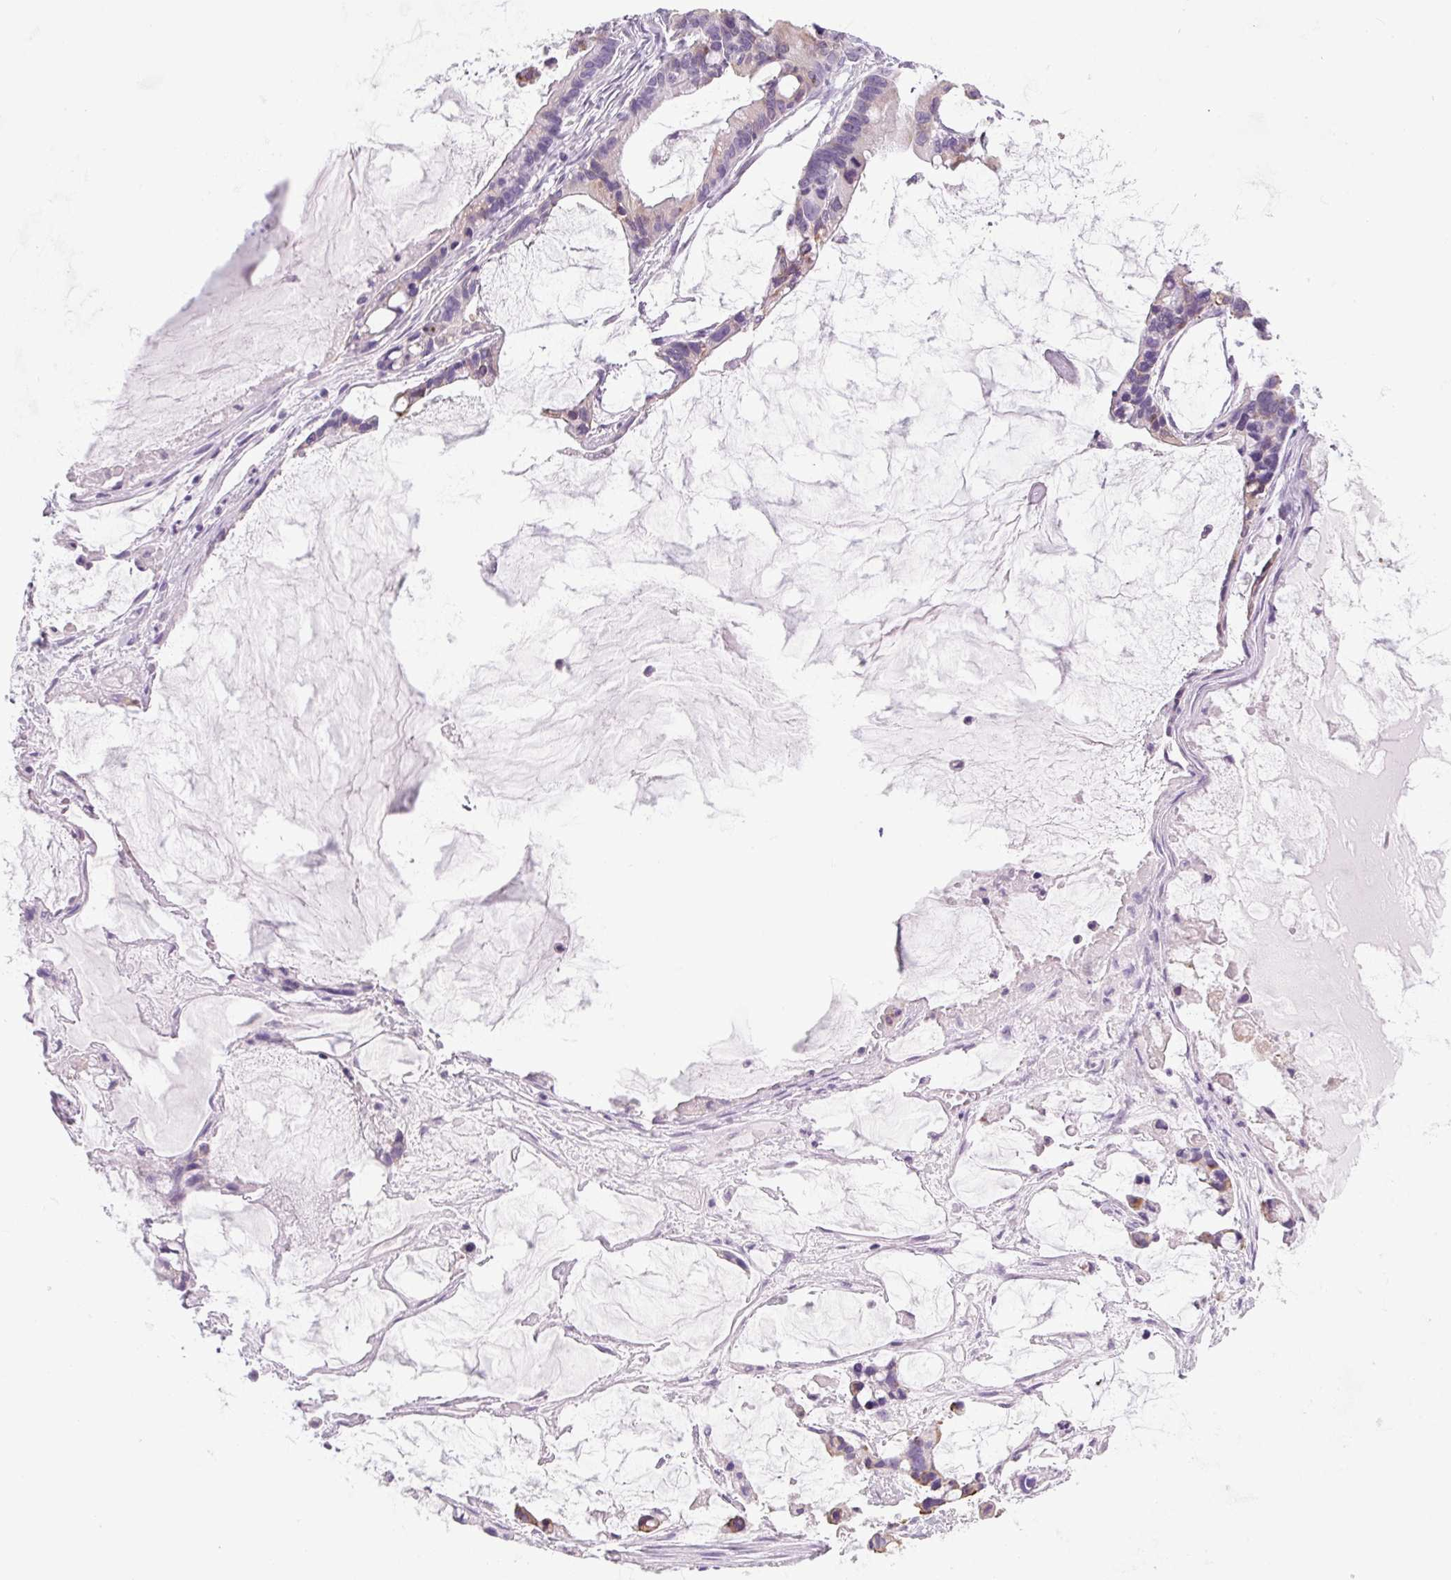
{"staining": {"intensity": "moderate", "quantity": "<25%", "location": "cytoplasmic/membranous"}, "tissue": "ovarian cancer", "cell_type": "Tumor cells", "image_type": "cancer", "snomed": [{"axis": "morphology", "description": "Cystadenocarcinoma, mucinous, NOS"}, {"axis": "topography", "description": "Ovary"}], "caption": "Tumor cells display low levels of moderate cytoplasmic/membranous staining in approximately <25% of cells in human ovarian cancer (mucinous cystadenocarcinoma).", "gene": "COL9A2", "patient": {"sex": "female", "age": 63}}